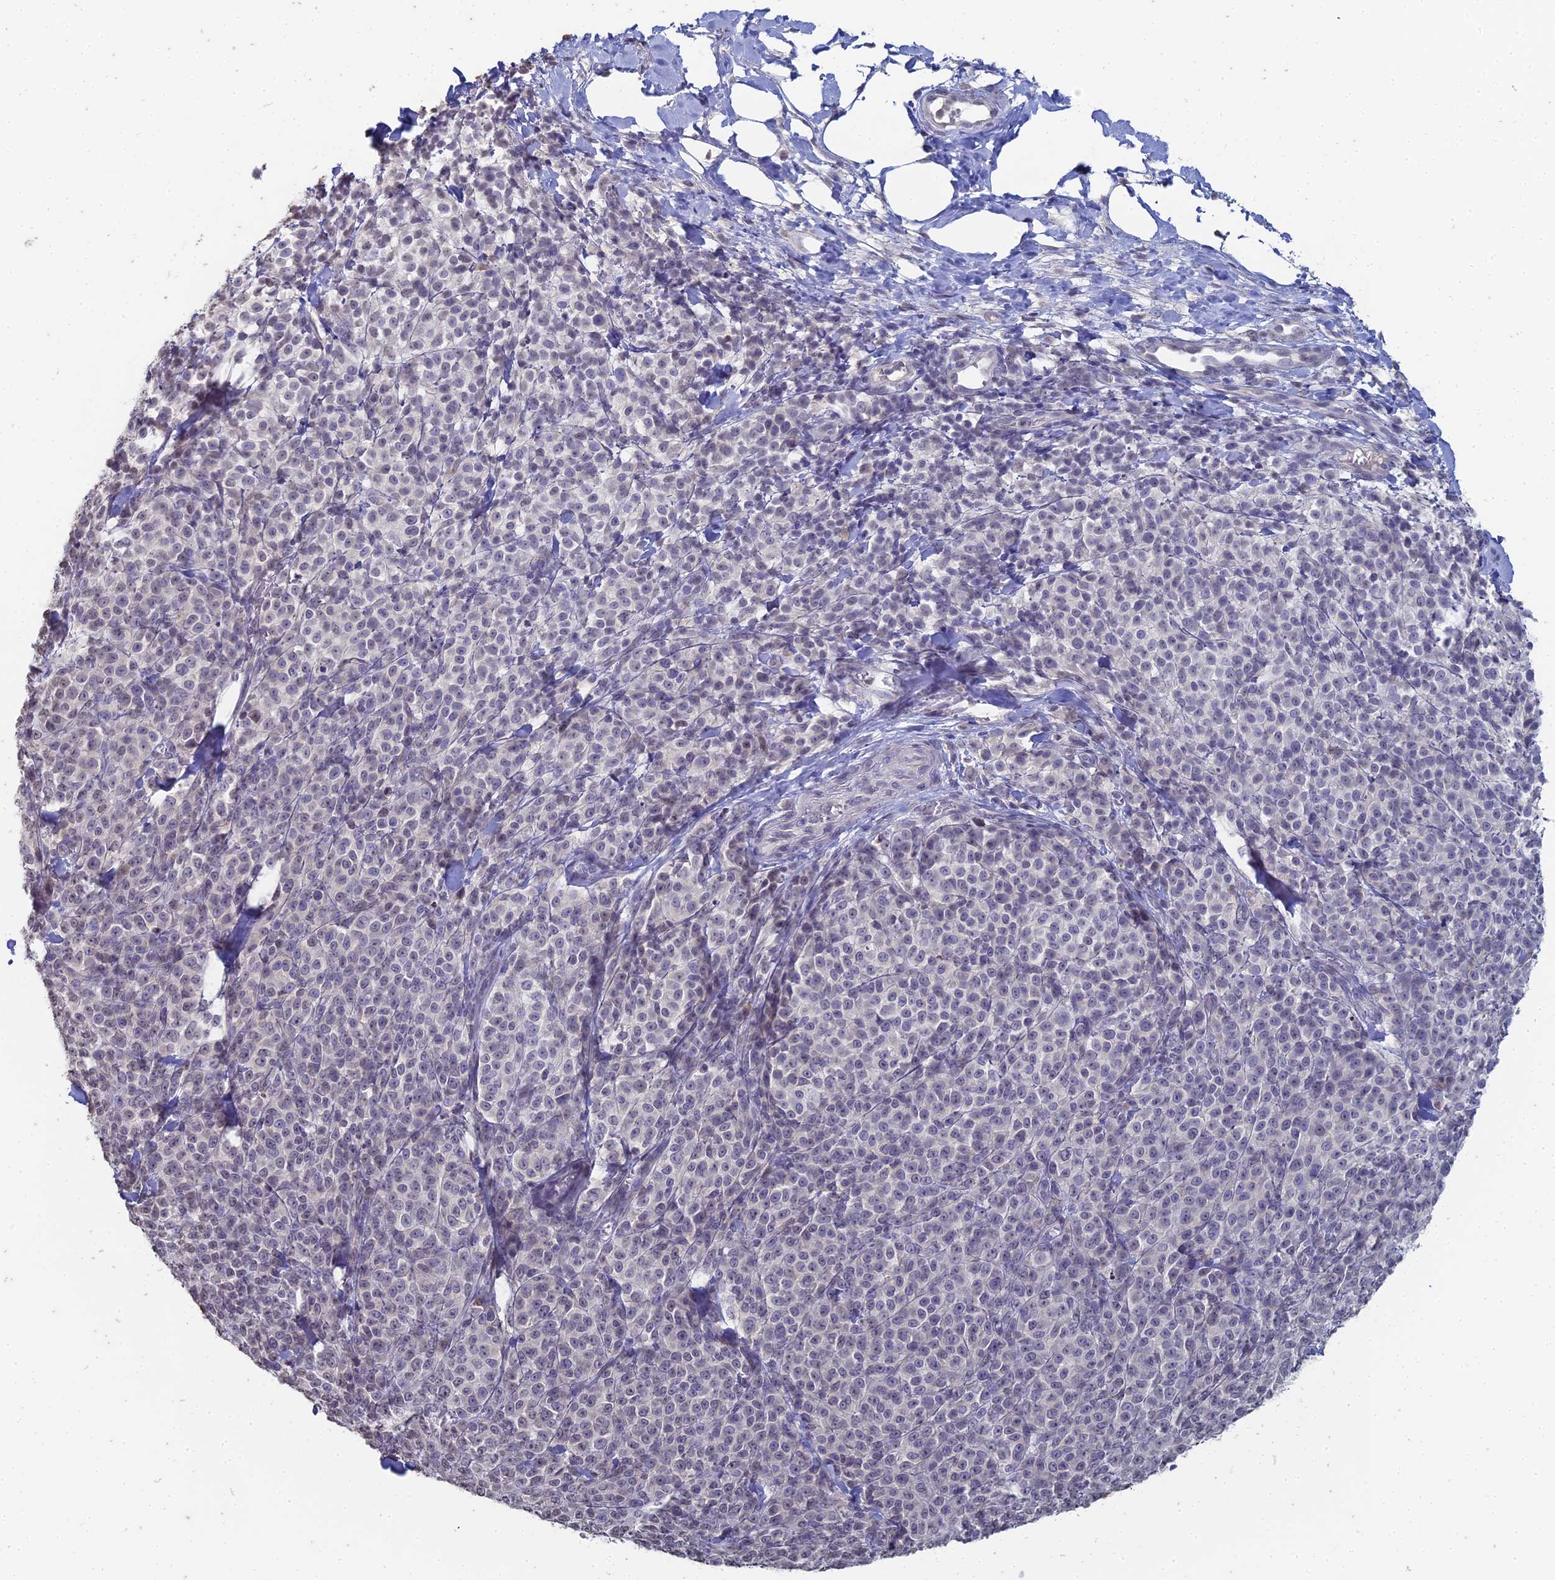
{"staining": {"intensity": "negative", "quantity": "none", "location": "none"}, "tissue": "melanoma", "cell_type": "Tumor cells", "image_type": "cancer", "snomed": [{"axis": "morphology", "description": "Normal tissue, NOS"}, {"axis": "morphology", "description": "Malignant melanoma, NOS"}, {"axis": "topography", "description": "Skin"}], "caption": "Melanoma stained for a protein using immunohistochemistry (IHC) displays no staining tumor cells.", "gene": "PRR22", "patient": {"sex": "female", "age": 34}}